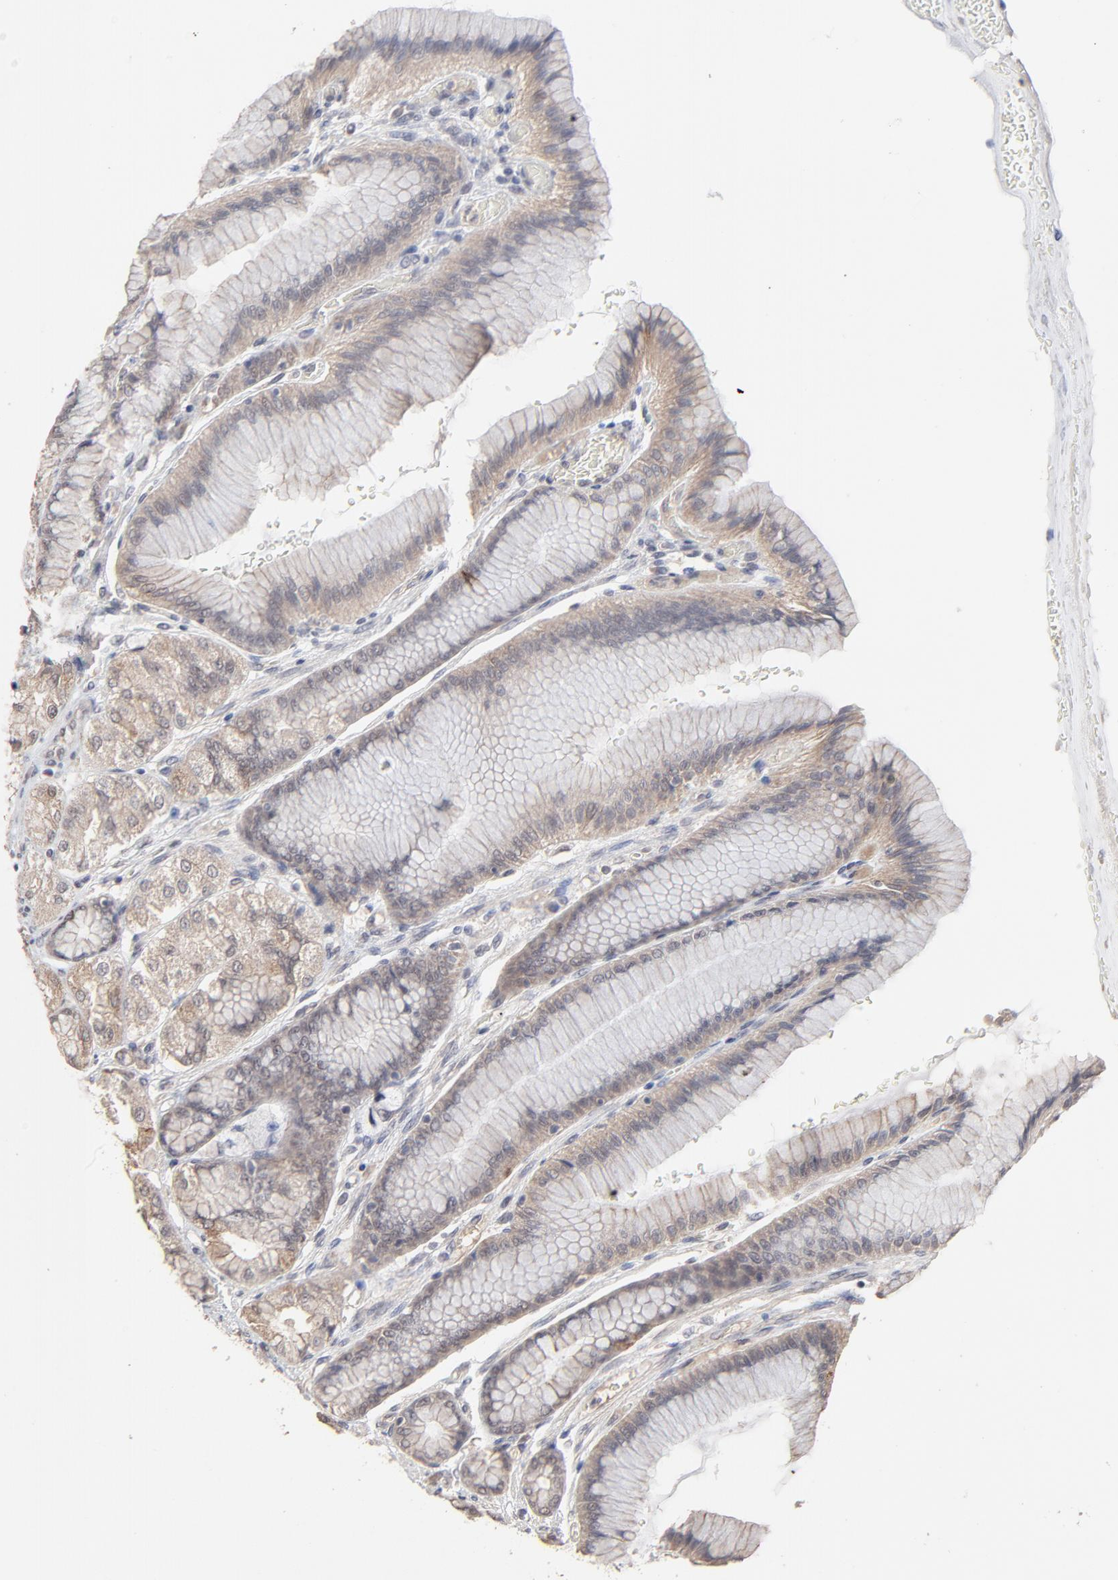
{"staining": {"intensity": "weak", "quantity": "<25%", "location": "cytoplasmic/membranous,nuclear"}, "tissue": "stomach", "cell_type": "Glandular cells", "image_type": "normal", "snomed": [{"axis": "morphology", "description": "Normal tissue, NOS"}, {"axis": "morphology", "description": "Adenocarcinoma, NOS"}, {"axis": "topography", "description": "Stomach"}, {"axis": "topography", "description": "Stomach, lower"}], "caption": "This is an IHC photomicrograph of unremarkable stomach. There is no positivity in glandular cells.", "gene": "FAM199X", "patient": {"sex": "female", "age": 65}}